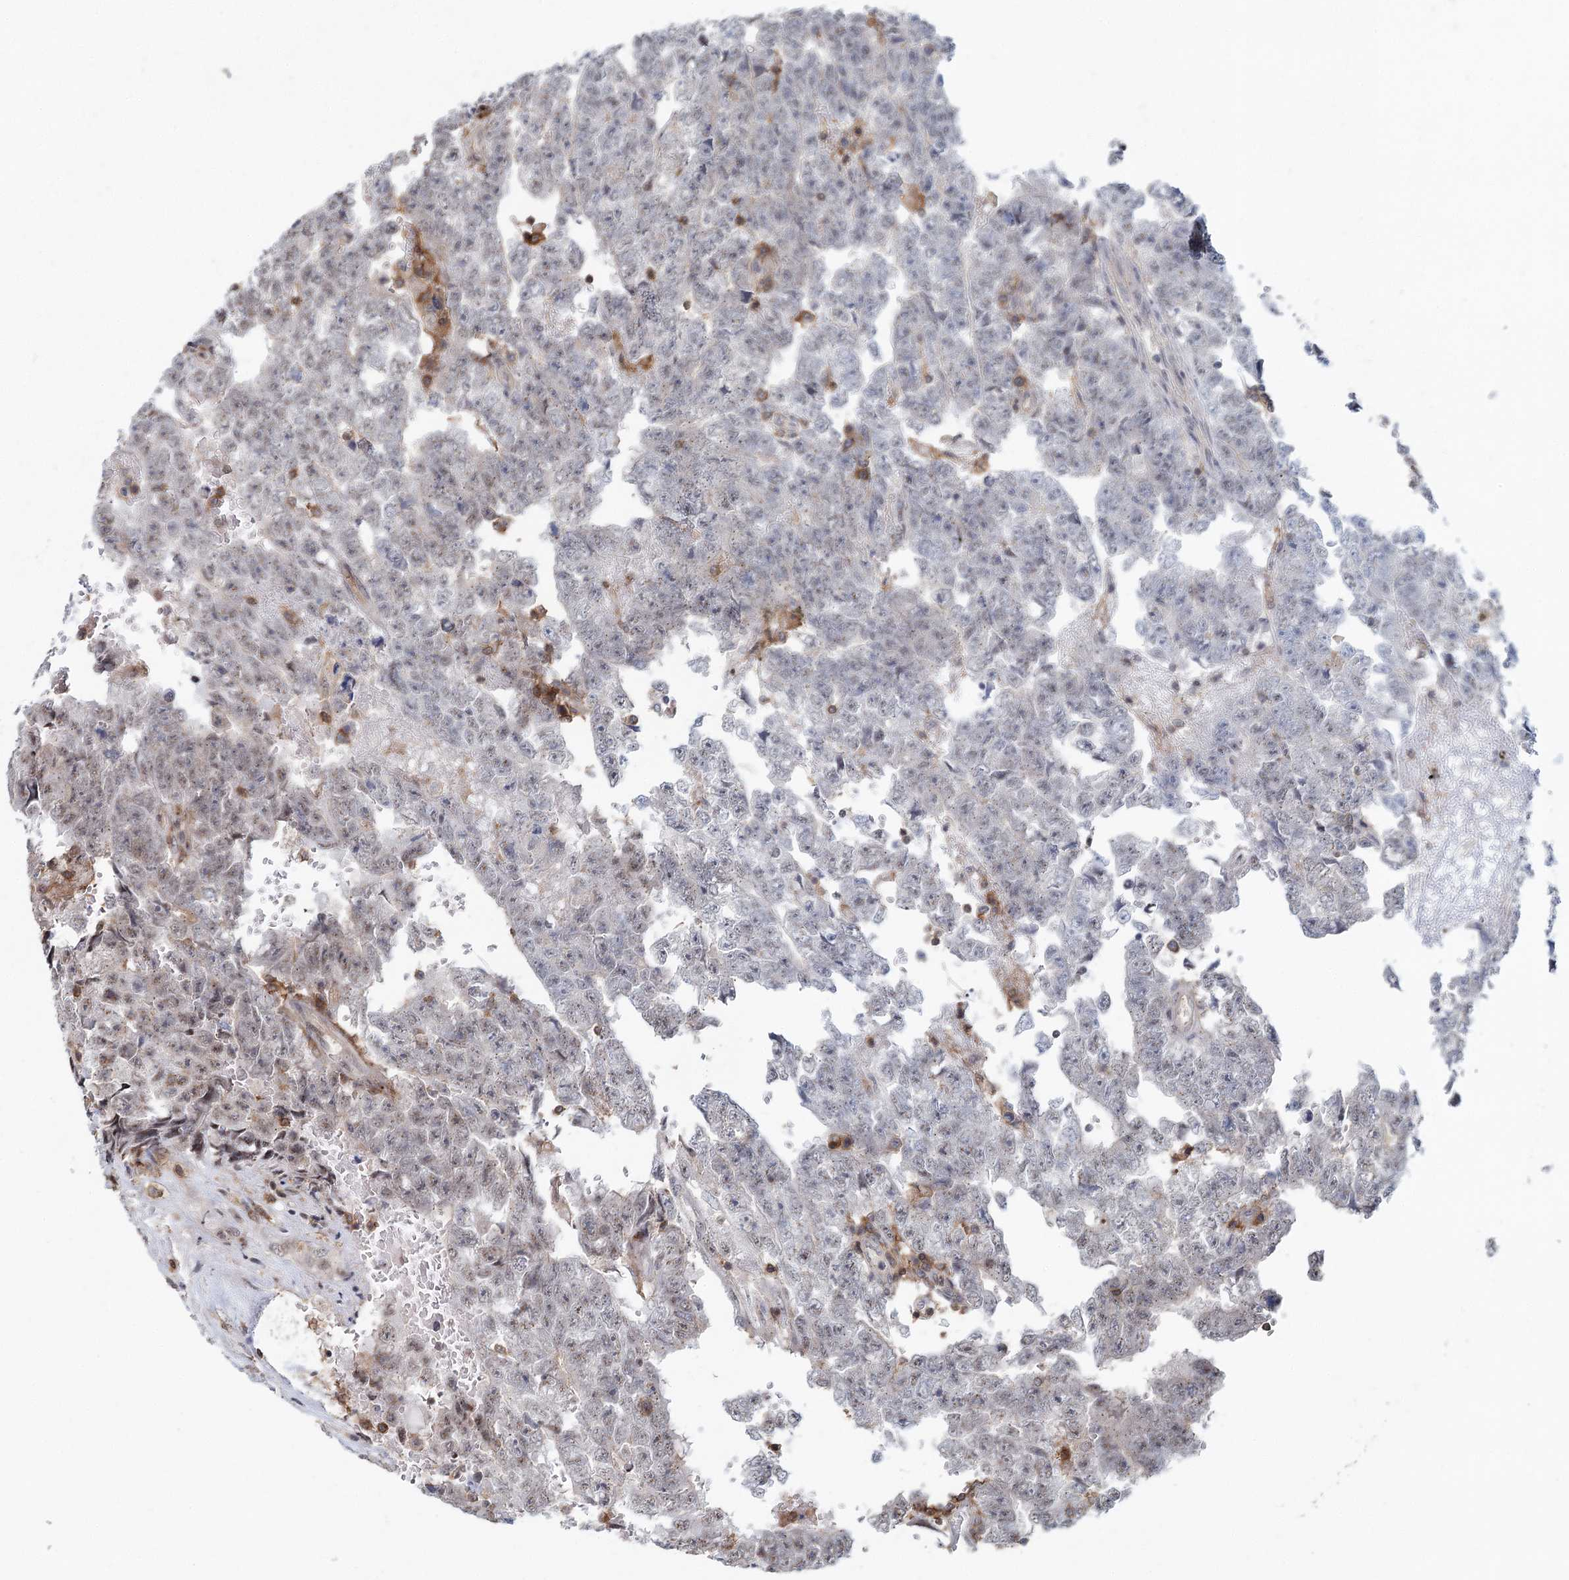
{"staining": {"intensity": "weak", "quantity": "<25%", "location": "nuclear"}, "tissue": "testis cancer", "cell_type": "Tumor cells", "image_type": "cancer", "snomed": [{"axis": "morphology", "description": "Carcinoma, Embryonal, NOS"}, {"axis": "topography", "description": "Testis"}], "caption": "Immunohistochemistry (IHC) histopathology image of neoplastic tissue: testis embryonal carcinoma stained with DAB shows no significant protein expression in tumor cells.", "gene": "CDC42SE2", "patient": {"sex": "male", "age": 25}}